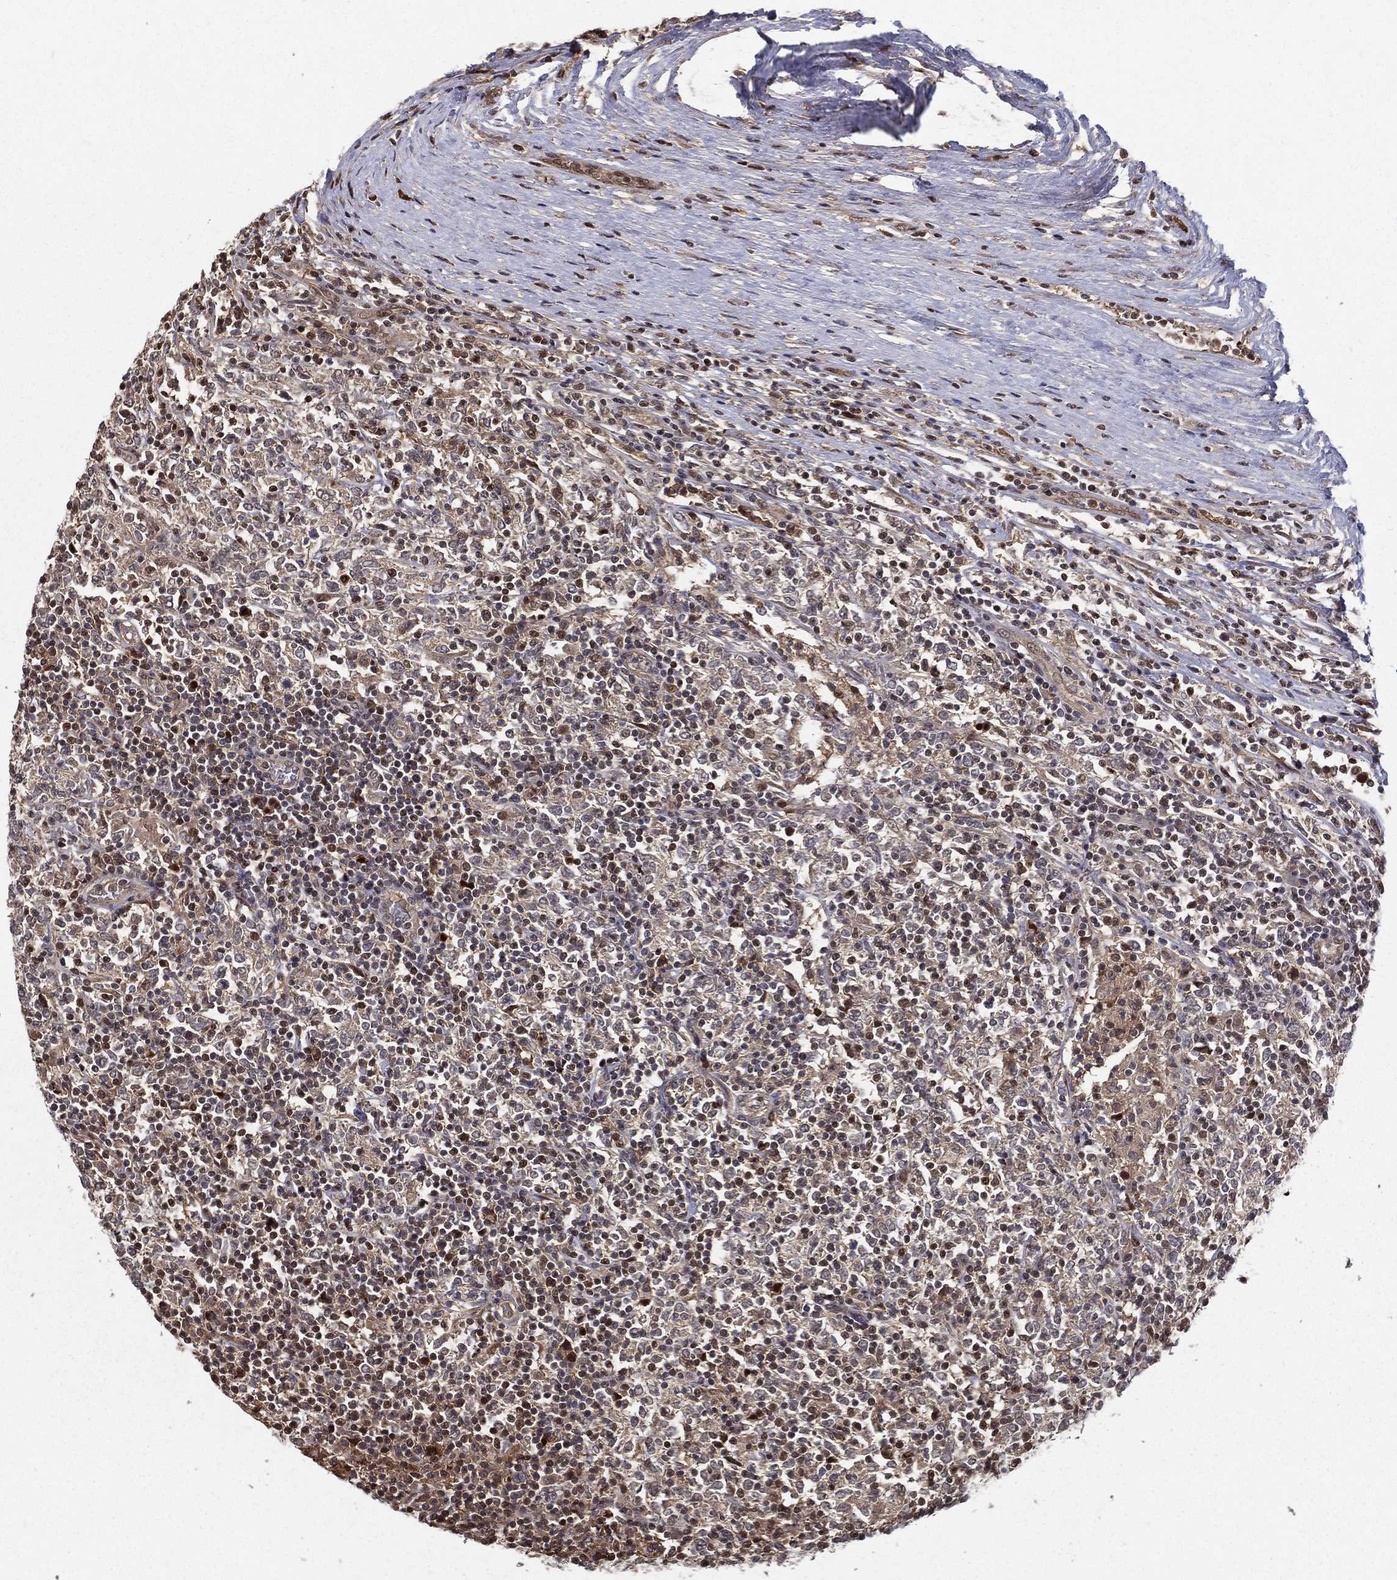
{"staining": {"intensity": "moderate", "quantity": "<25%", "location": "nuclear"}, "tissue": "lymphoma", "cell_type": "Tumor cells", "image_type": "cancer", "snomed": [{"axis": "morphology", "description": "Malignant lymphoma, non-Hodgkin's type, High grade"}, {"axis": "topography", "description": "Lymph node"}], "caption": "Lymphoma stained with a brown dye shows moderate nuclear positive positivity in approximately <25% of tumor cells.", "gene": "SLC6A6", "patient": {"sex": "female", "age": 84}}